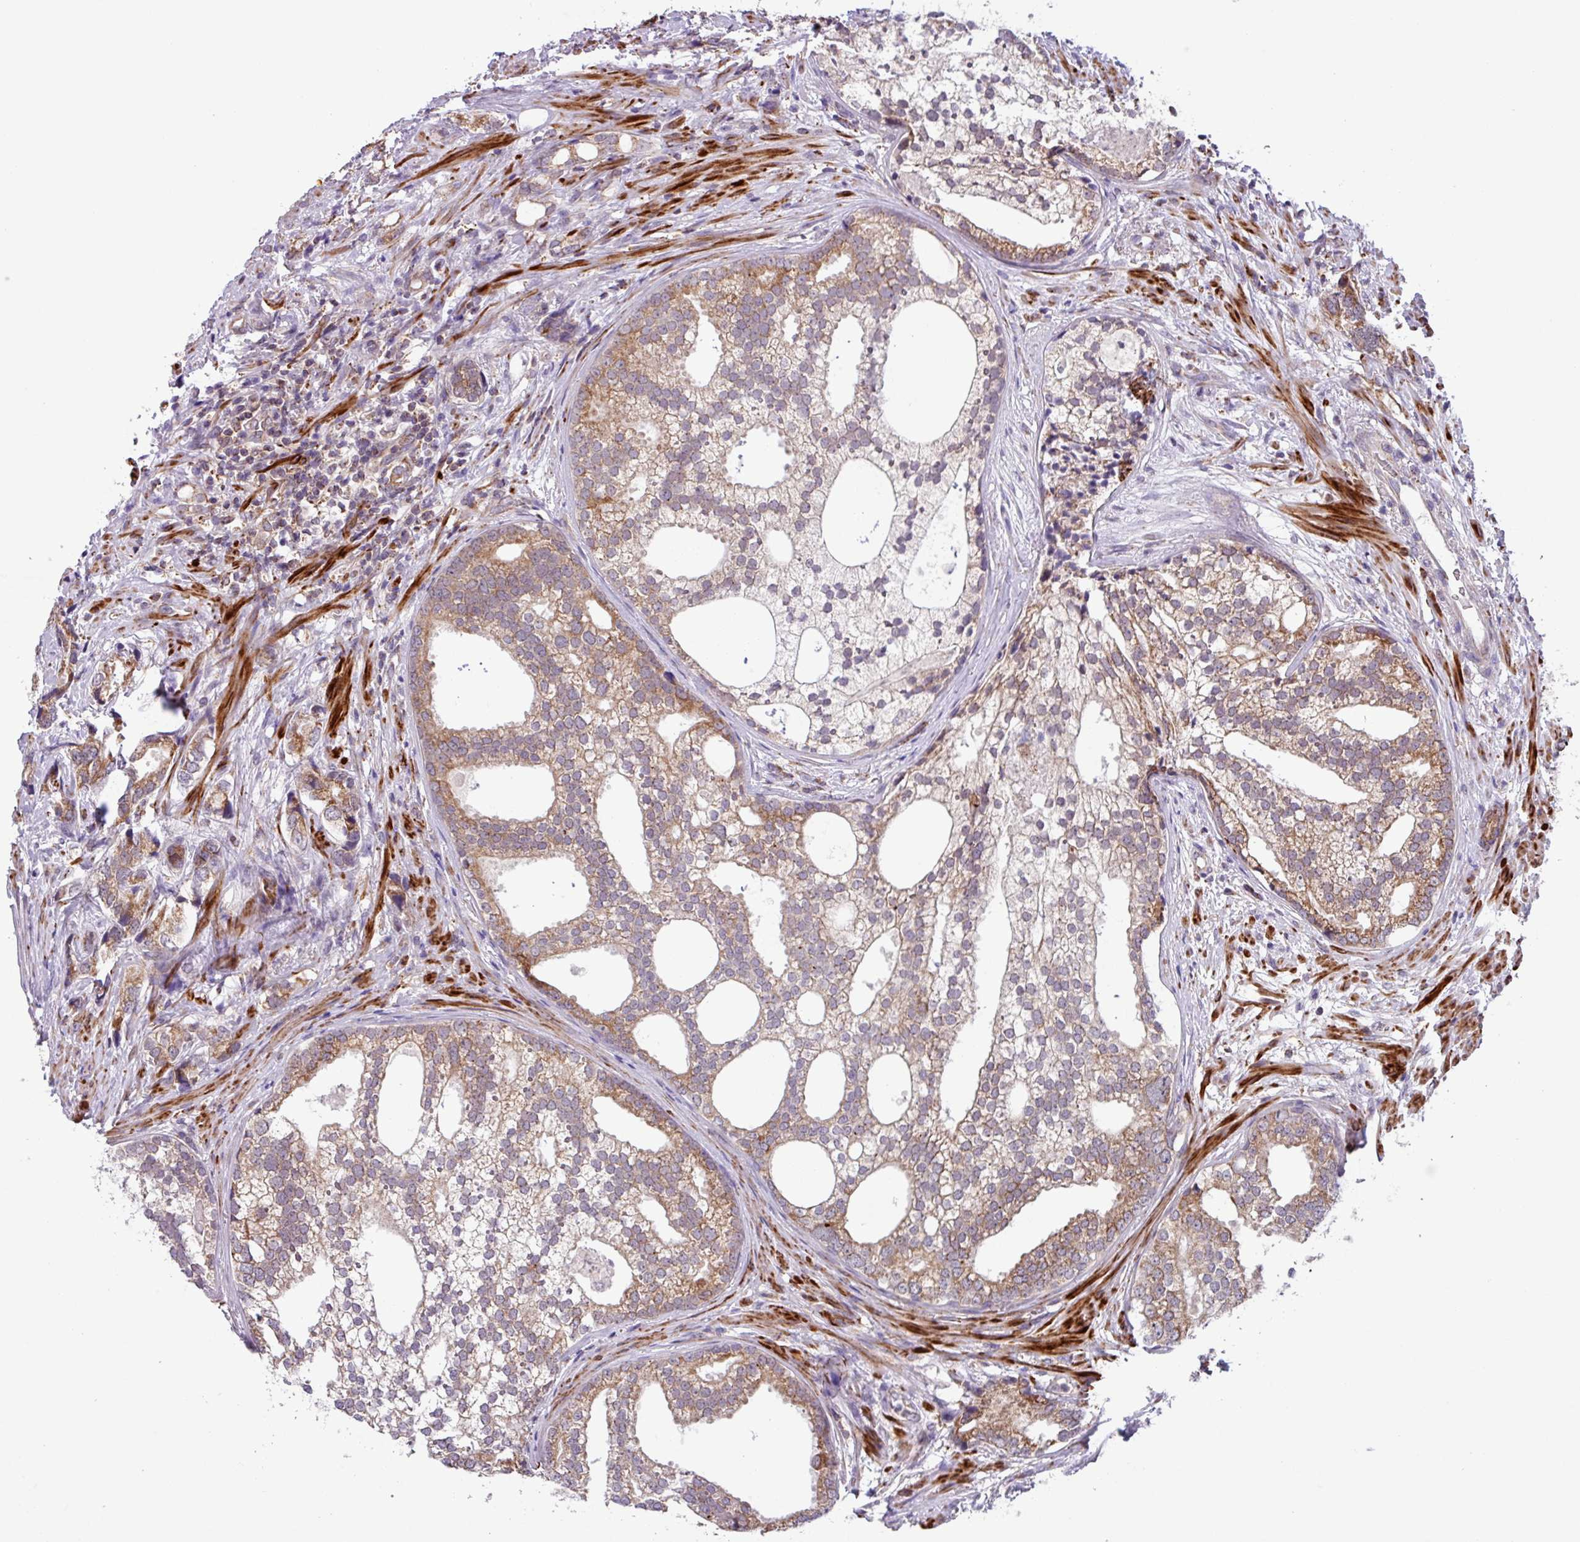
{"staining": {"intensity": "moderate", "quantity": "25%-75%", "location": "cytoplasmic/membranous"}, "tissue": "prostate cancer", "cell_type": "Tumor cells", "image_type": "cancer", "snomed": [{"axis": "morphology", "description": "Adenocarcinoma, High grade"}, {"axis": "topography", "description": "Prostate"}], "caption": "Tumor cells show medium levels of moderate cytoplasmic/membranous positivity in about 25%-75% of cells in high-grade adenocarcinoma (prostate).", "gene": "AKIRIN1", "patient": {"sex": "male", "age": 75}}